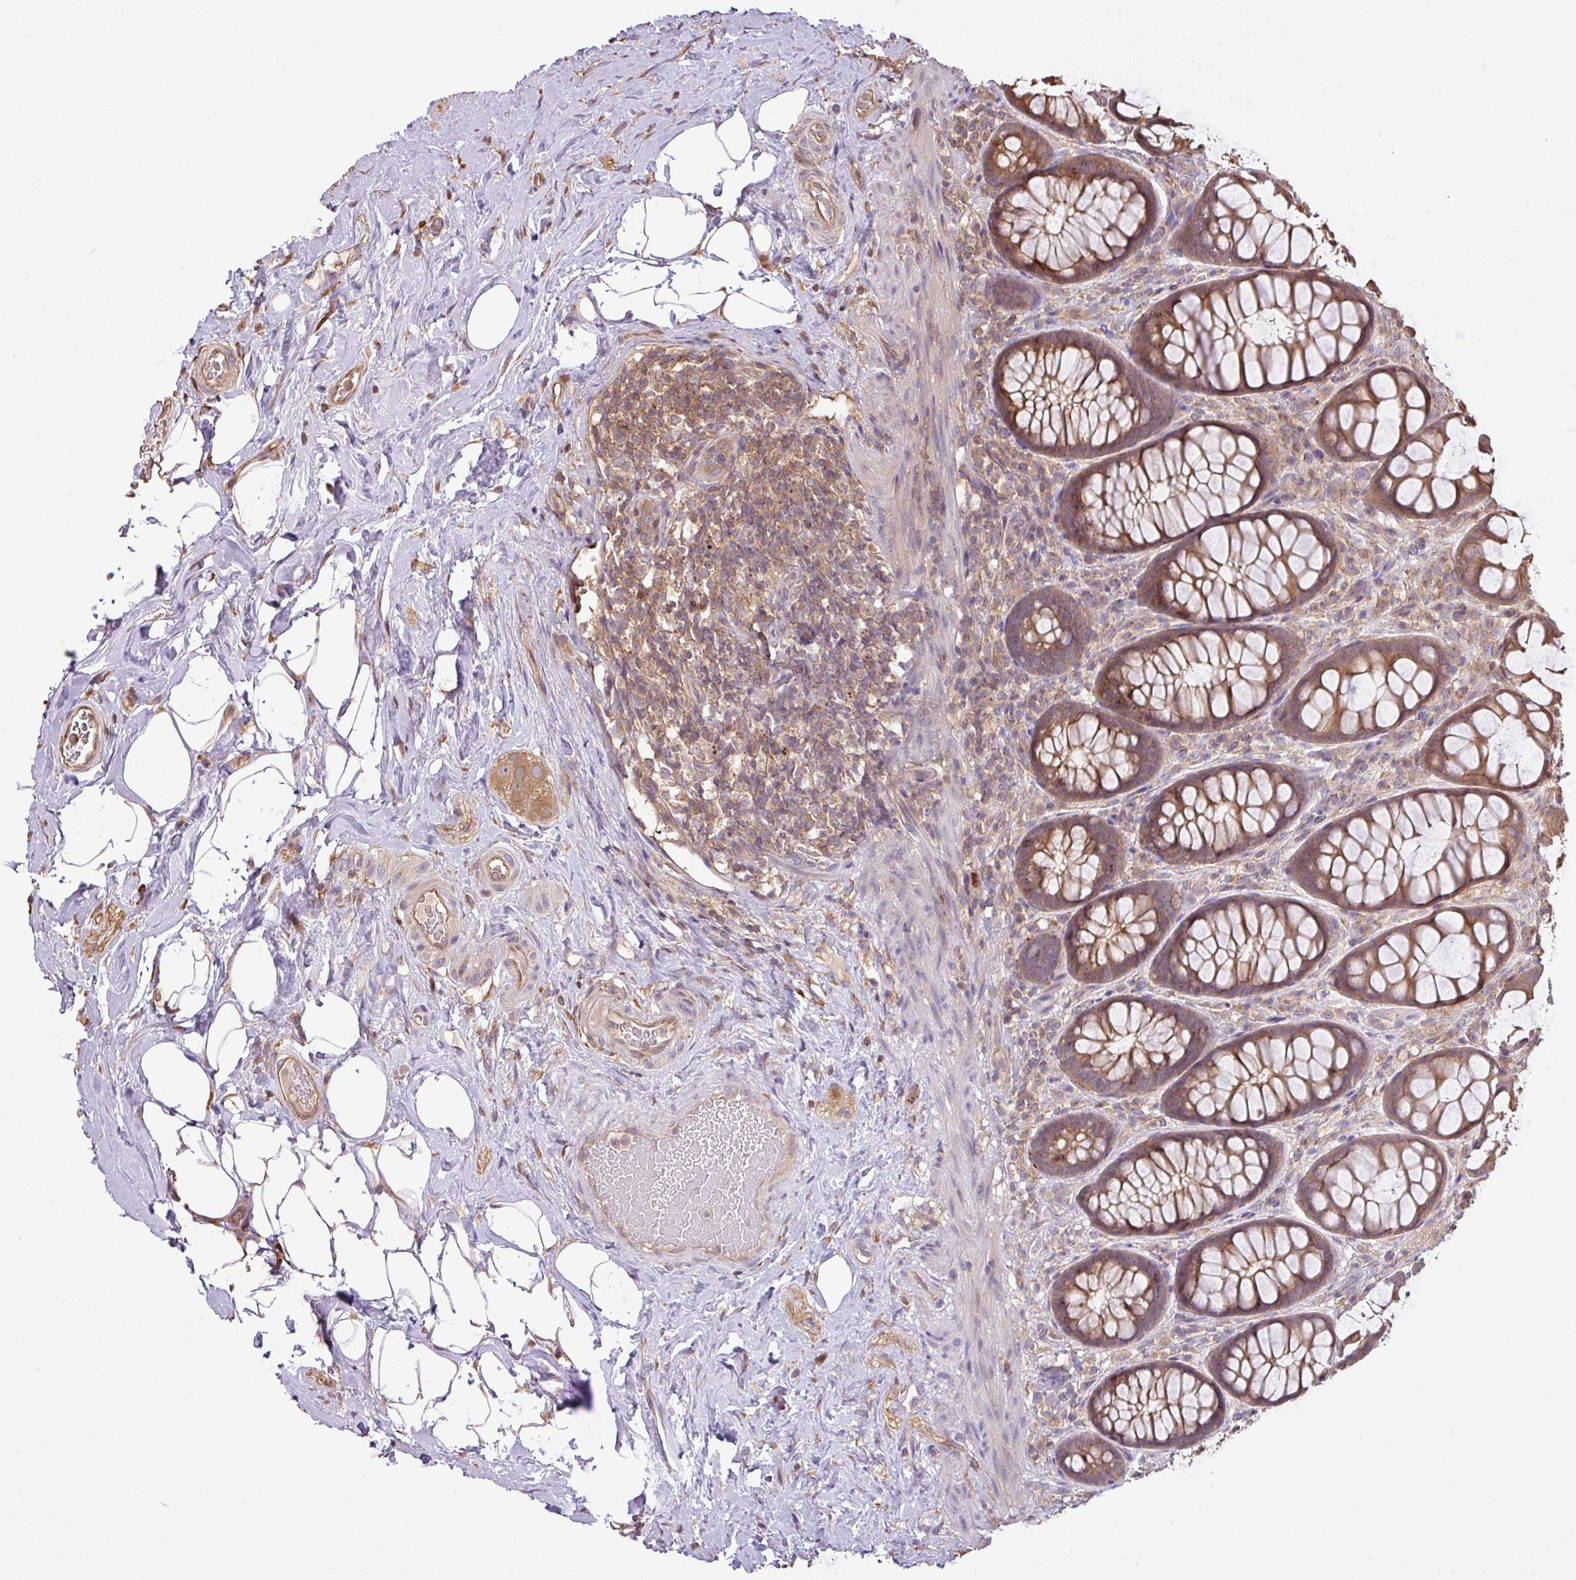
{"staining": {"intensity": "moderate", "quantity": ">75%", "location": "cytoplasmic/membranous"}, "tissue": "rectum", "cell_type": "Glandular cells", "image_type": "normal", "snomed": [{"axis": "morphology", "description": "Normal tissue, NOS"}, {"axis": "topography", "description": "Rectum"}], "caption": "The micrograph shows staining of normal rectum, revealing moderate cytoplasmic/membranous protein staining (brown color) within glandular cells.", "gene": "VENTX", "patient": {"sex": "female", "age": 67}}